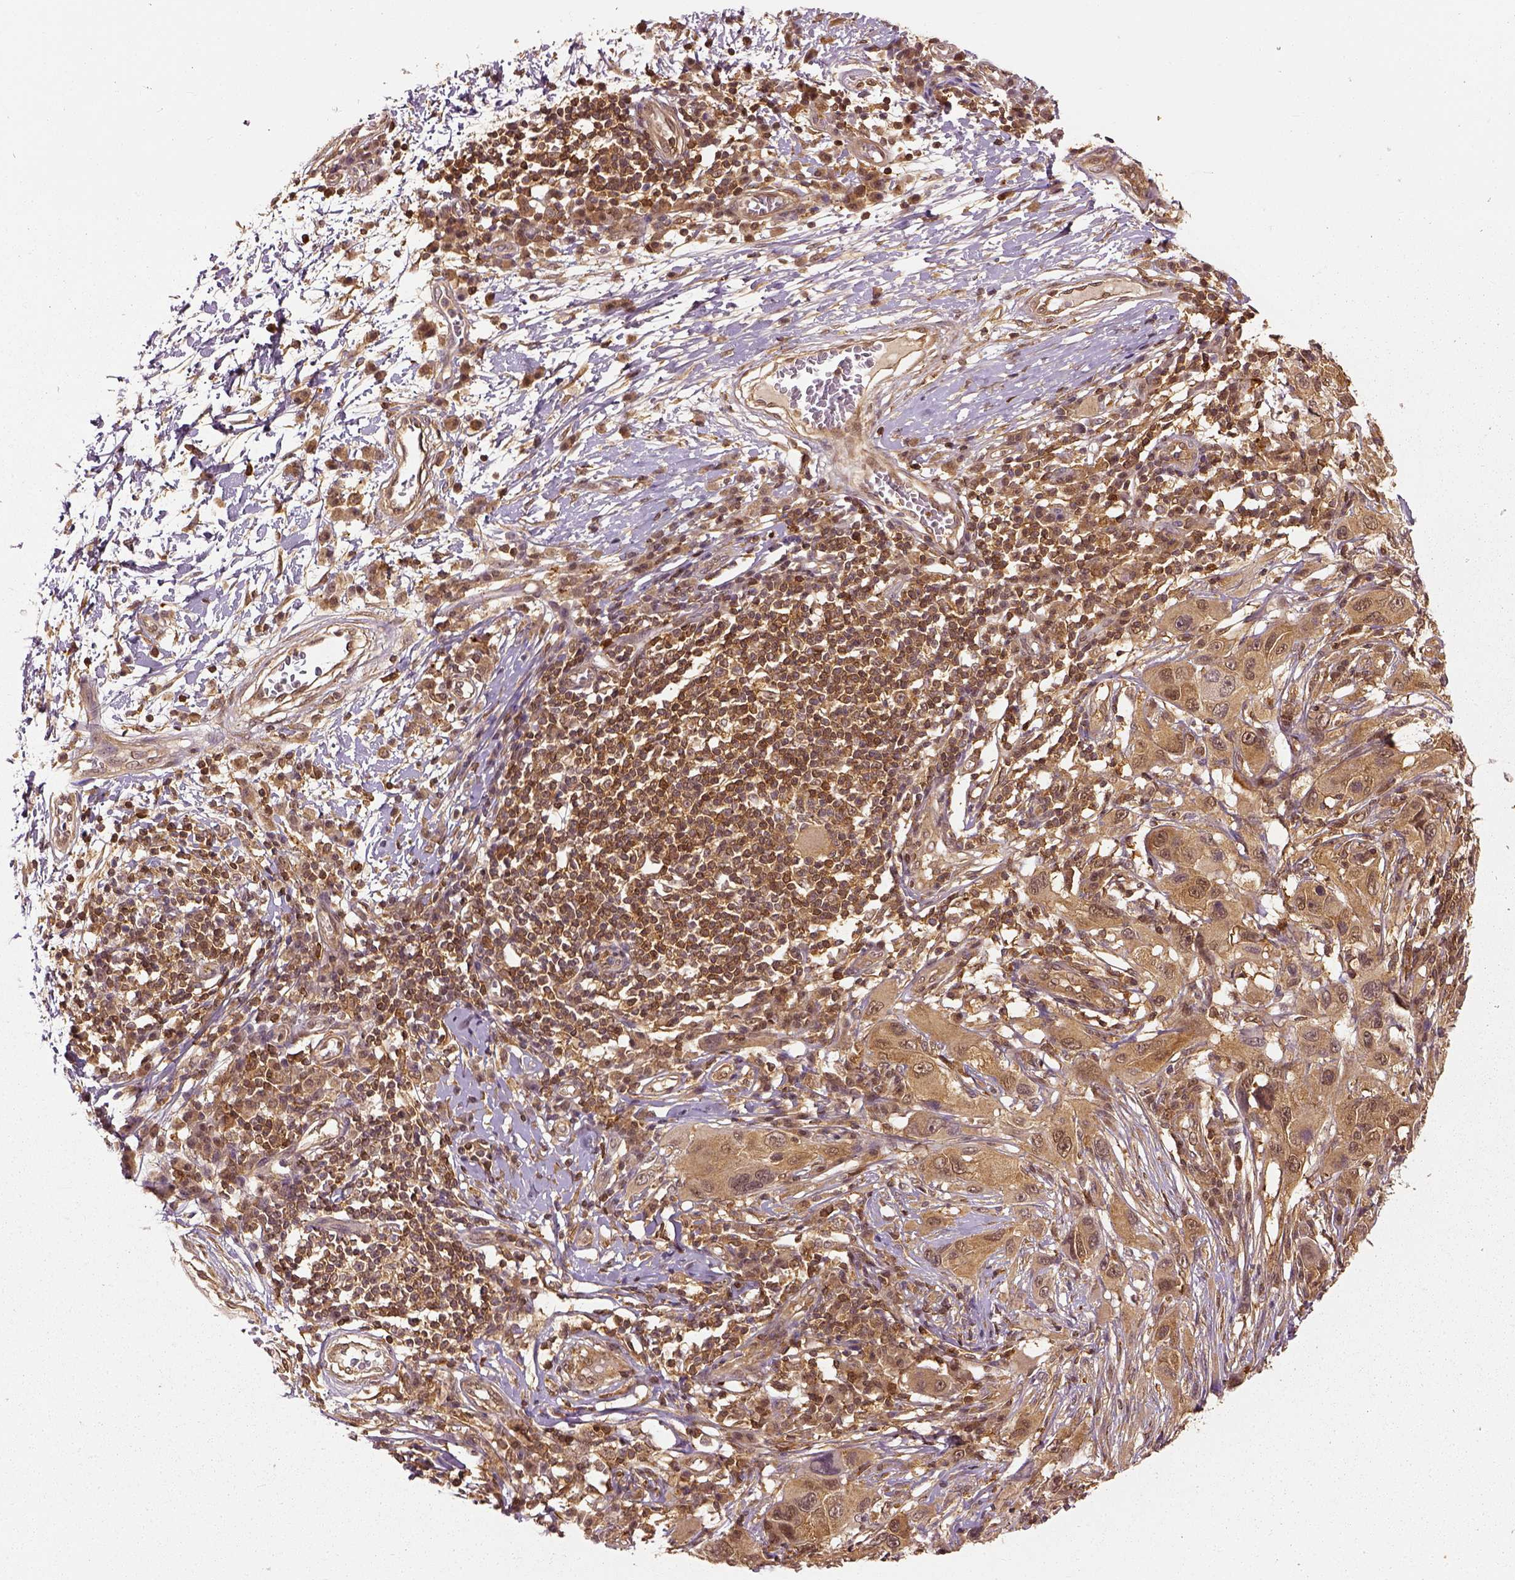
{"staining": {"intensity": "weak", "quantity": ">75%", "location": "cytoplasmic/membranous"}, "tissue": "melanoma", "cell_type": "Tumor cells", "image_type": "cancer", "snomed": [{"axis": "morphology", "description": "Malignant melanoma, NOS"}, {"axis": "topography", "description": "Skin"}], "caption": "A micrograph of human malignant melanoma stained for a protein reveals weak cytoplasmic/membranous brown staining in tumor cells. The staining is performed using DAB (3,3'-diaminobenzidine) brown chromogen to label protein expression. The nuclei are counter-stained blue using hematoxylin.", "gene": "GPI", "patient": {"sex": "male", "age": 53}}